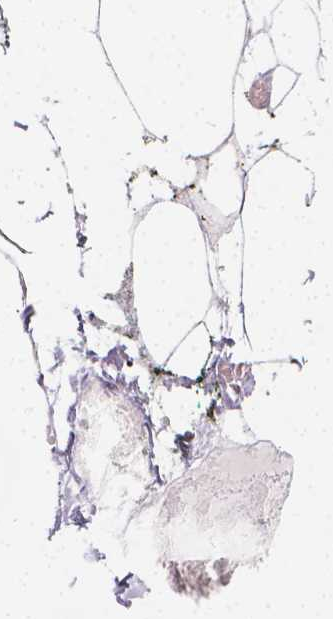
{"staining": {"intensity": "negative", "quantity": "none", "location": "none"}, "tissue": "adipose tissue", "cell_type": "Adipocytes", "image_type": "normal", "snomed": [{"axis": "morphology", "description": "Normal tissue, NOS"}, {"axis": "topography", "description": "Adipose tissue"}, {"axis": "topography", "description": "Pancreas"}, {"axis": "topography", "description": "Peripheral nerve tissue"}], "caption": "Immunohistochemistry image of normal adipose tissue: human adipose tissue stained with DAB reveals no significant protein positivity in adipocytes.", "gene": "RBFOX1", "patient": {"sex": "female", "age": 58}}